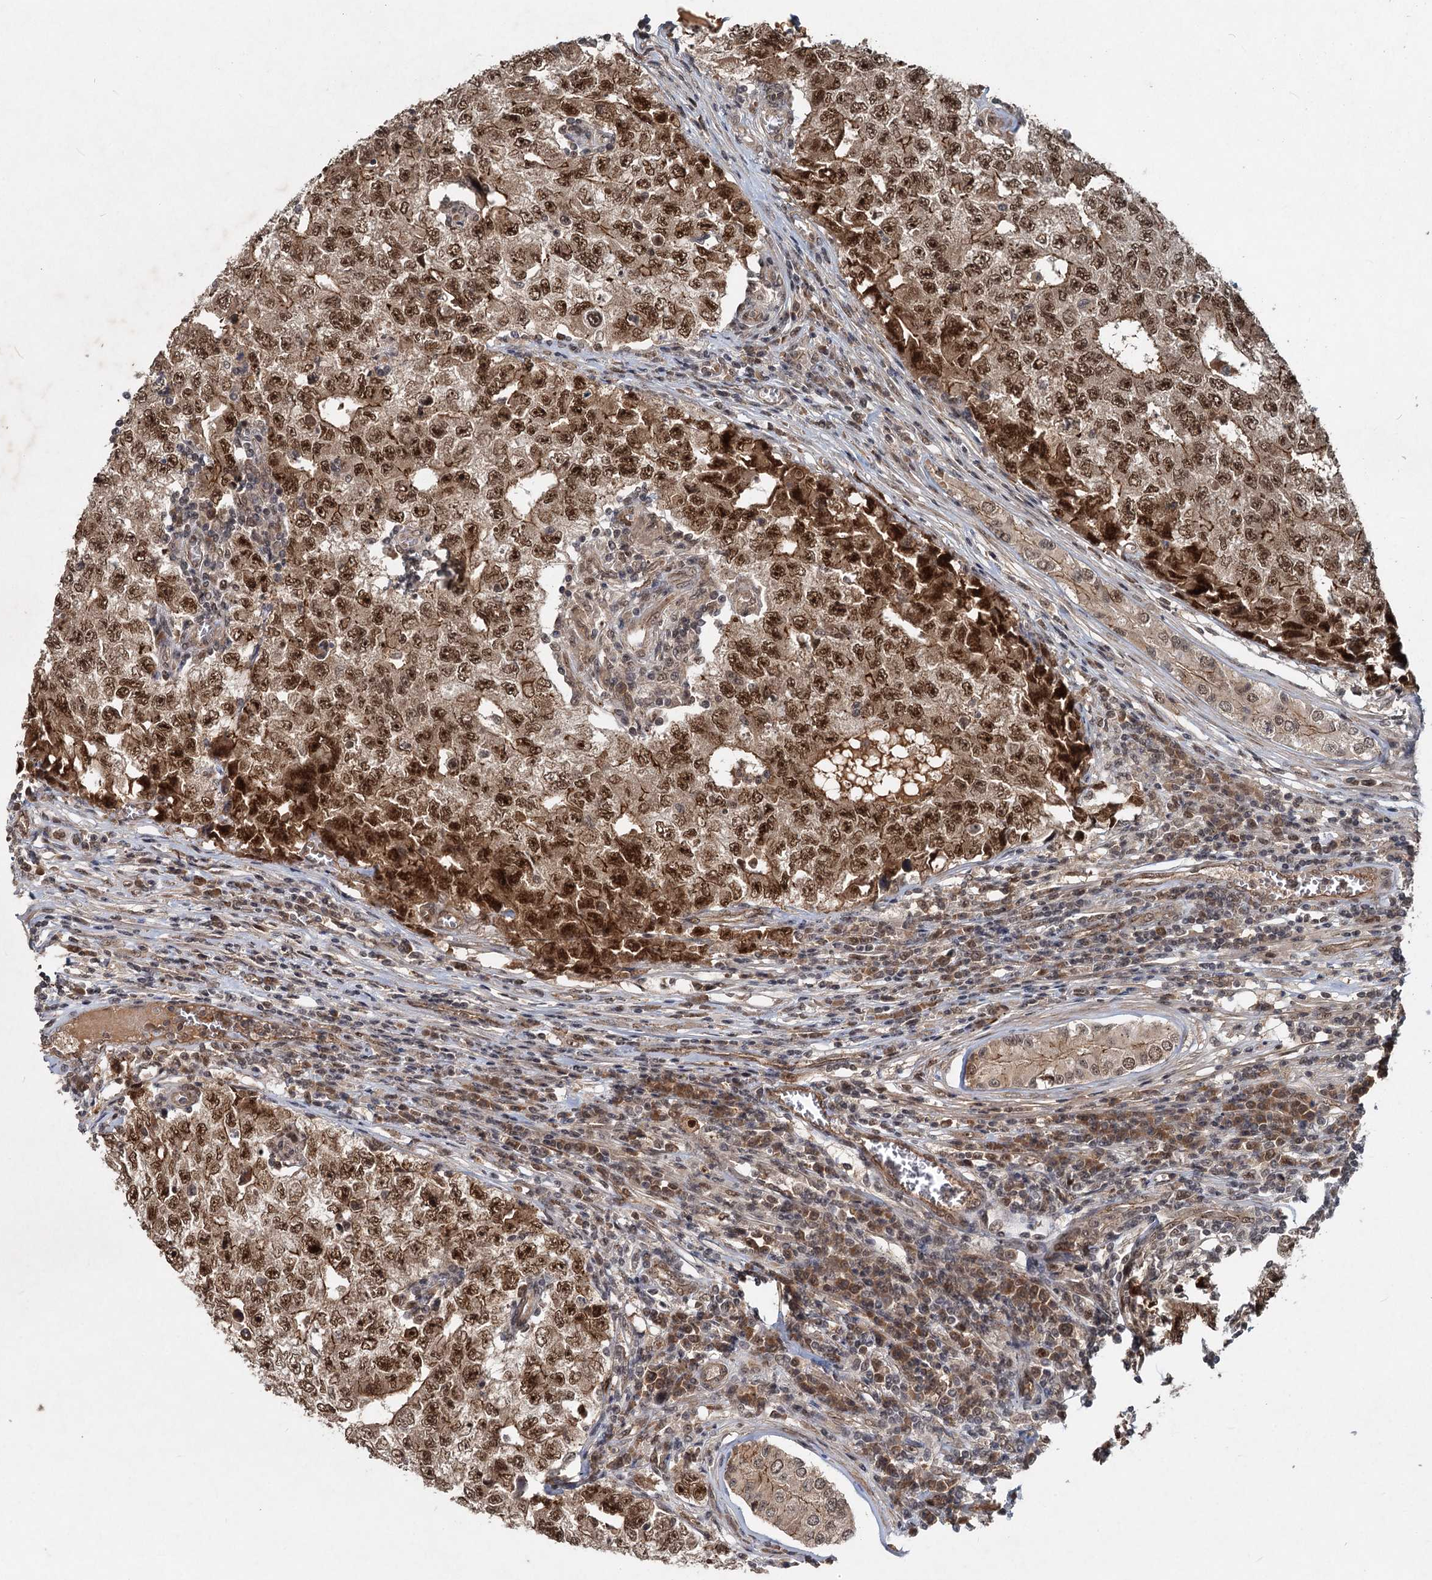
{"staining": {"intensity": "moderate", "quantity": ">75%", "location": "cytoplasmic/membranous,nuclear"}, "tissue": "testis cancer", "cell_type": "Tumor cells", "image_type": "cancer", "snomed": [{"axis": "morphology", "description": "Carcinoma, Embryonal, NOS"}, {"axis": "topography", "description": "Testis"}], "caption": "Testis embryonal carcinoma was stained to show a protein in brown. There is medium levels of moderate cytoplasmic/membranous and nuclear positivity in about >75% of tumor cells.", "gene": "RITA1", "patient": {"sex": "male", "age": 17}}